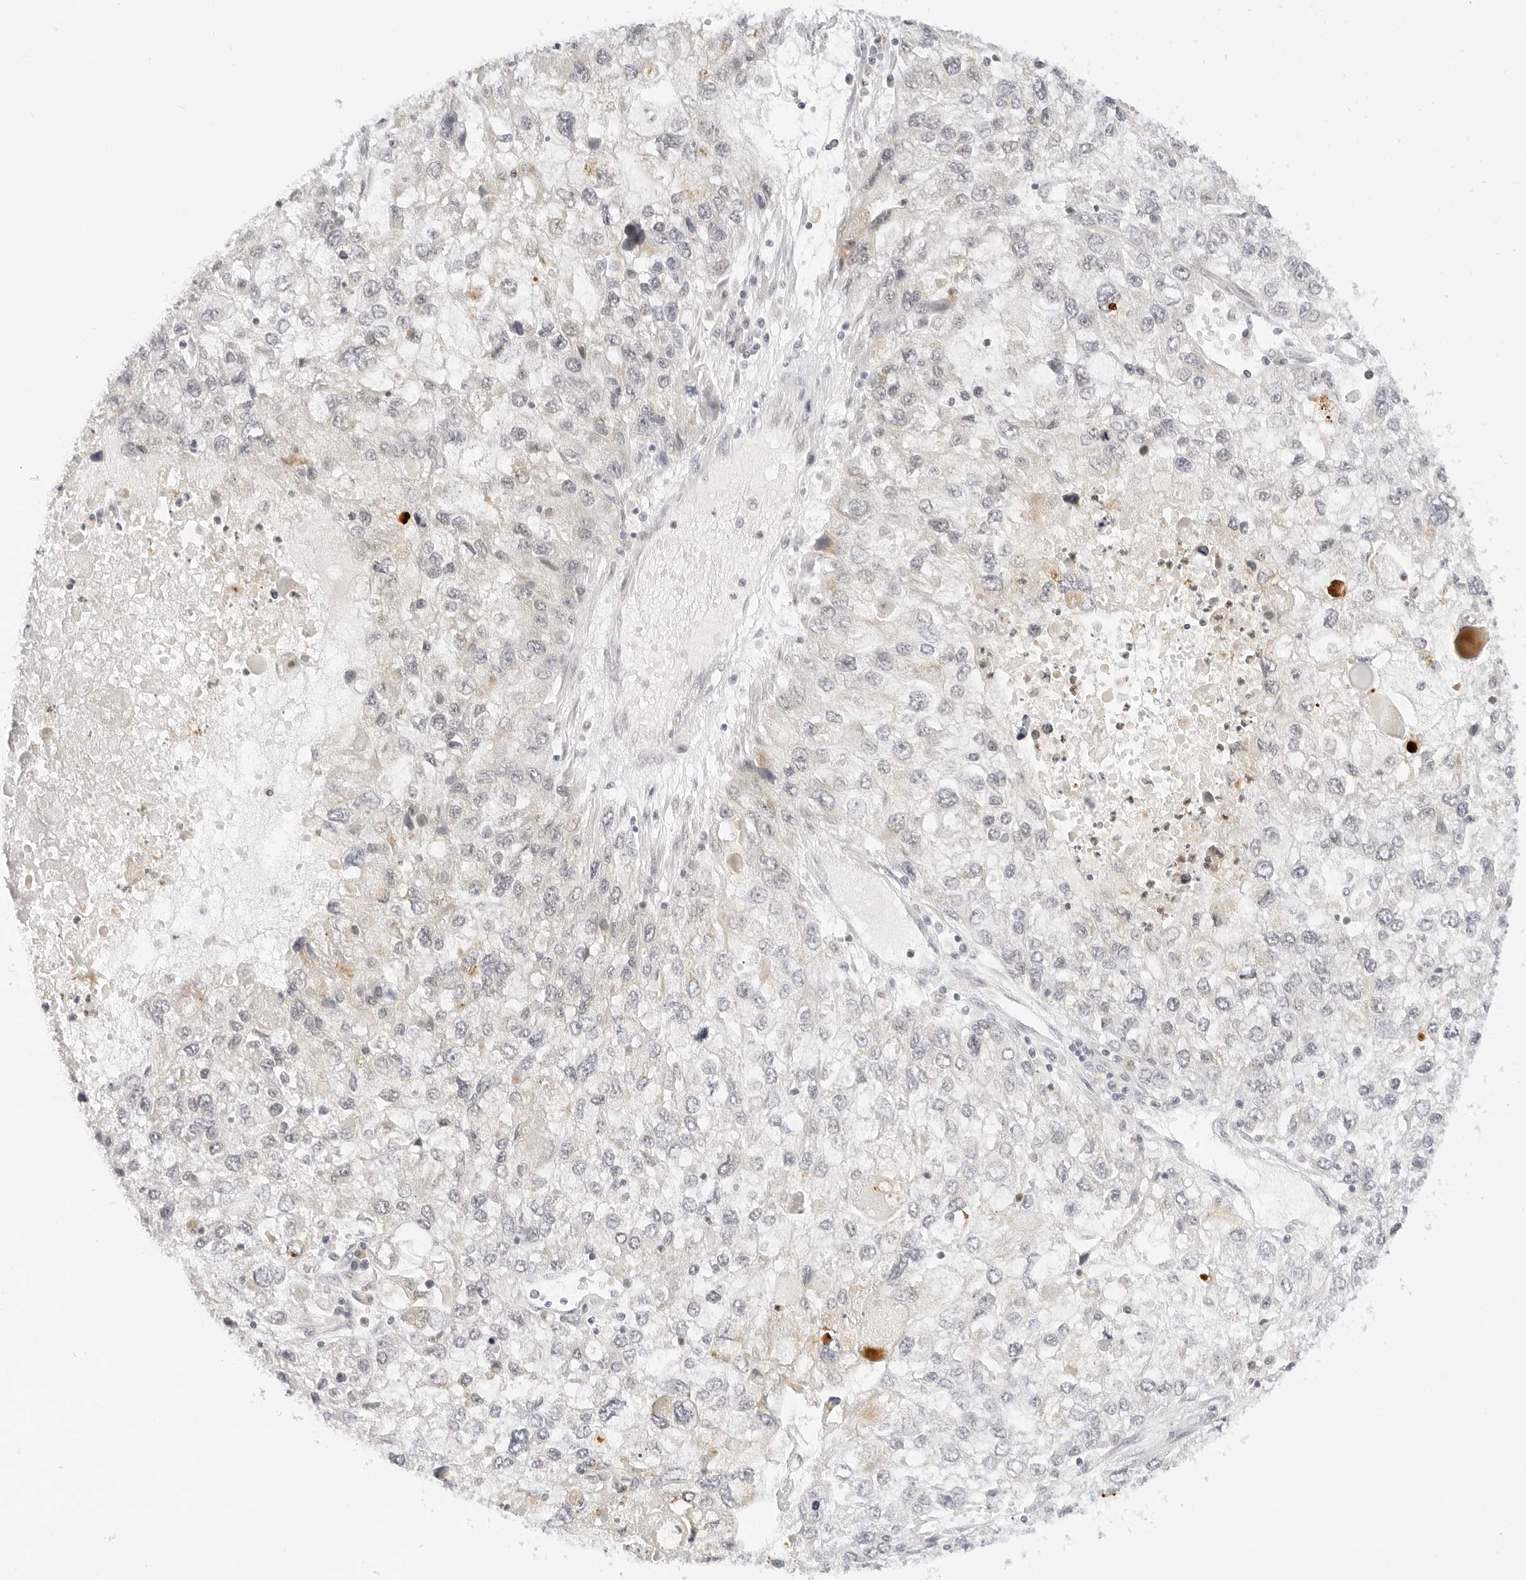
{"staining": {"intensity": "weak", "quantity": "<25%", "location": "cytoplasmic/membranous"}, "tissue": "endometrial cancer", "cell_type": "Tumor cells", "image_type": "cancer", "snomed": [{"axis": "morphology", "description": "Adenocarcinoma, NOS"}, {"axis": "topography", "description": "Endometrium"}], "caption": "Immunohistochemical staining of adenocarcinoma (endometrial) reveals no significant staining in tumor cells.", "gene": "POLR3C", "patient": {"sex": "female", "age": 49}}